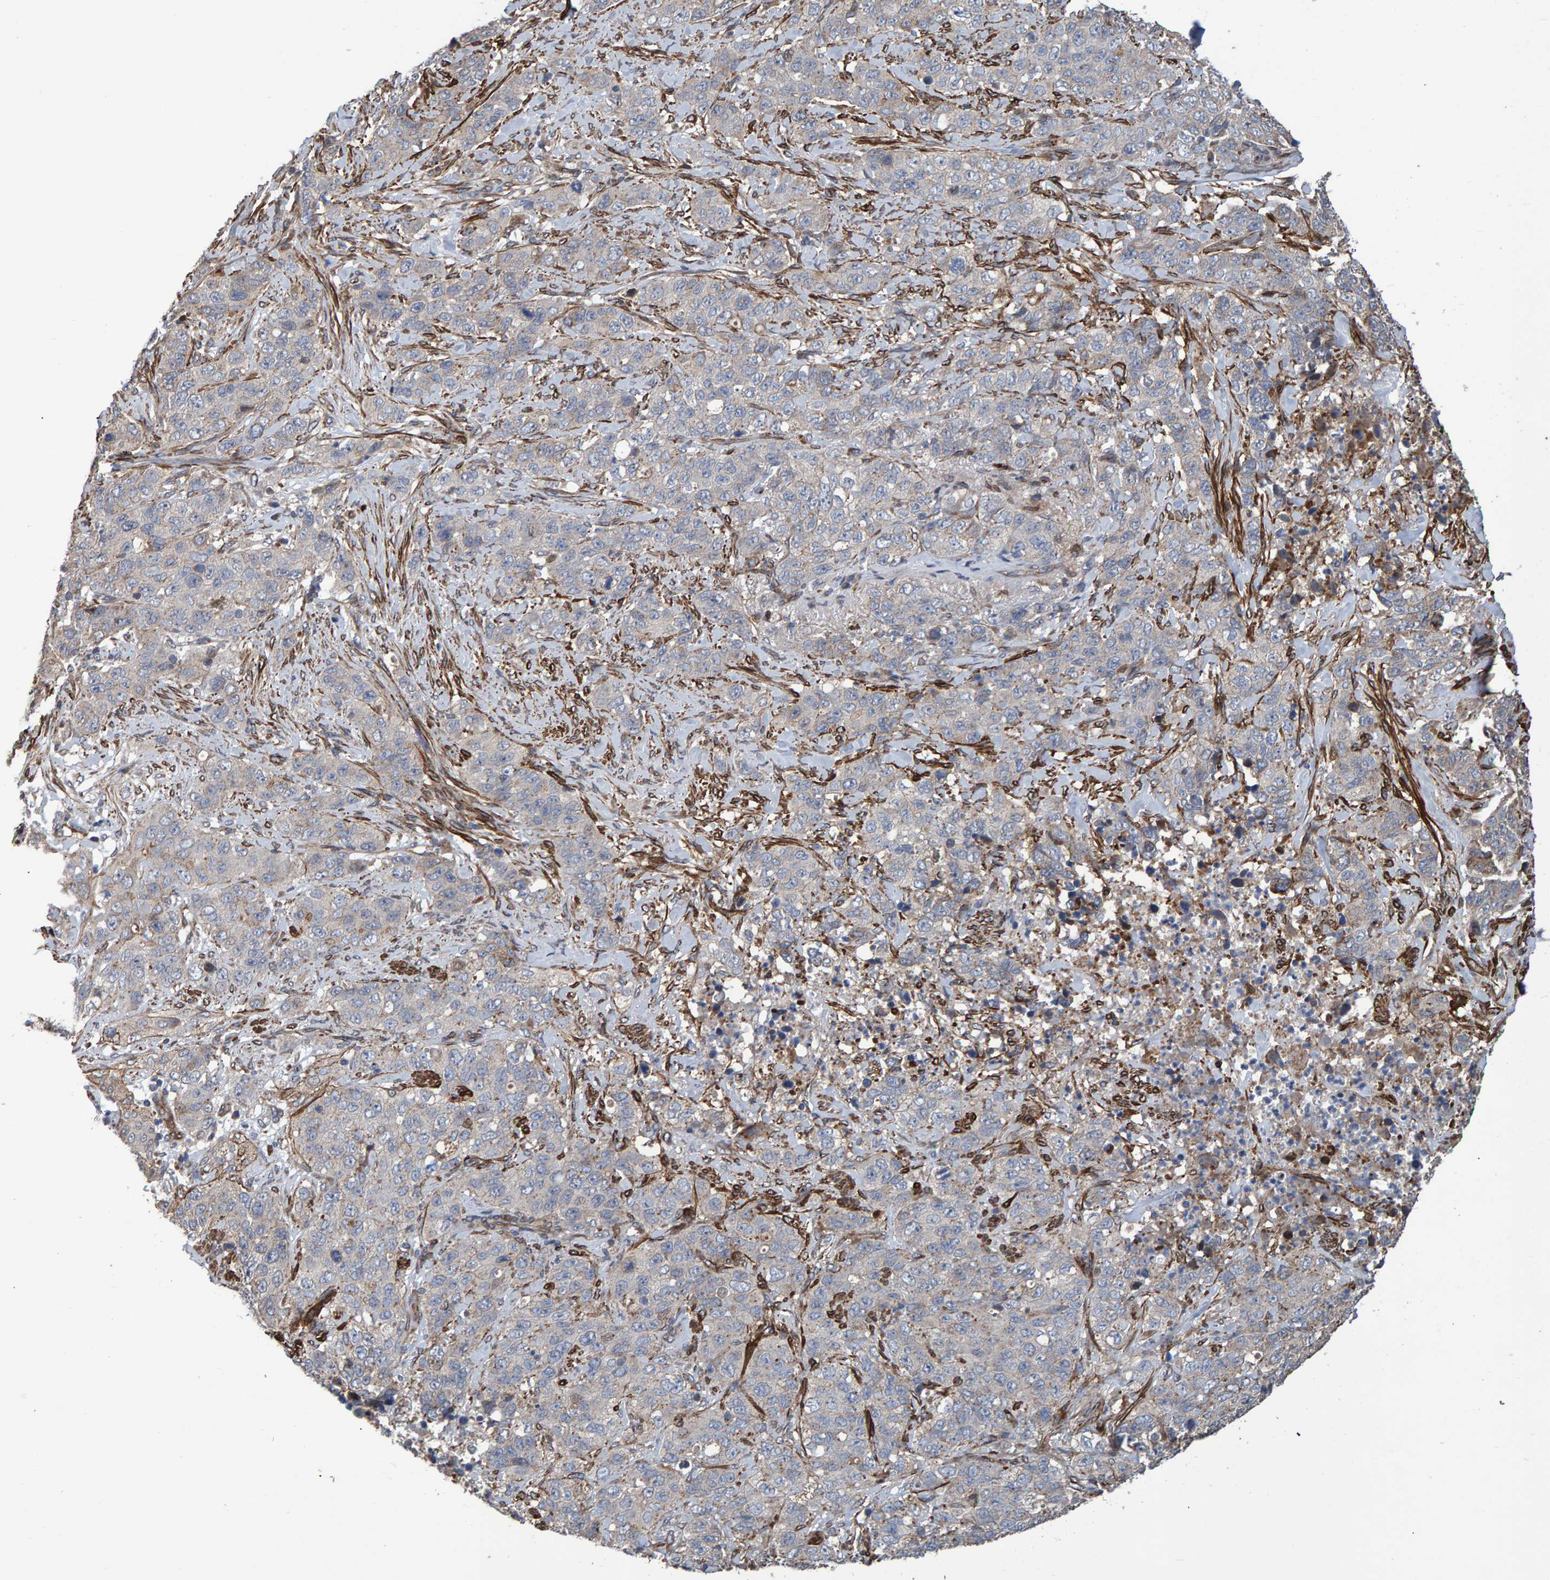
{"staining": {"intensity": "negative", "quantity": "none", "location": "none"}, "tissue": "stomach cancer", "cell_type": "Tumor cells", "image_type": "cancer", "snomed": [{"axis": "morphology", "description": "Adenocarcinoma, NOS"}, {"axis": "topography", "description": "Stomach"}], "caption": "This is a image of IHC staining of stomach cancer, which shows no expression in tumor cells.", "gene": "SLIT2", "patient": {"sex": "male", "age": 48}}